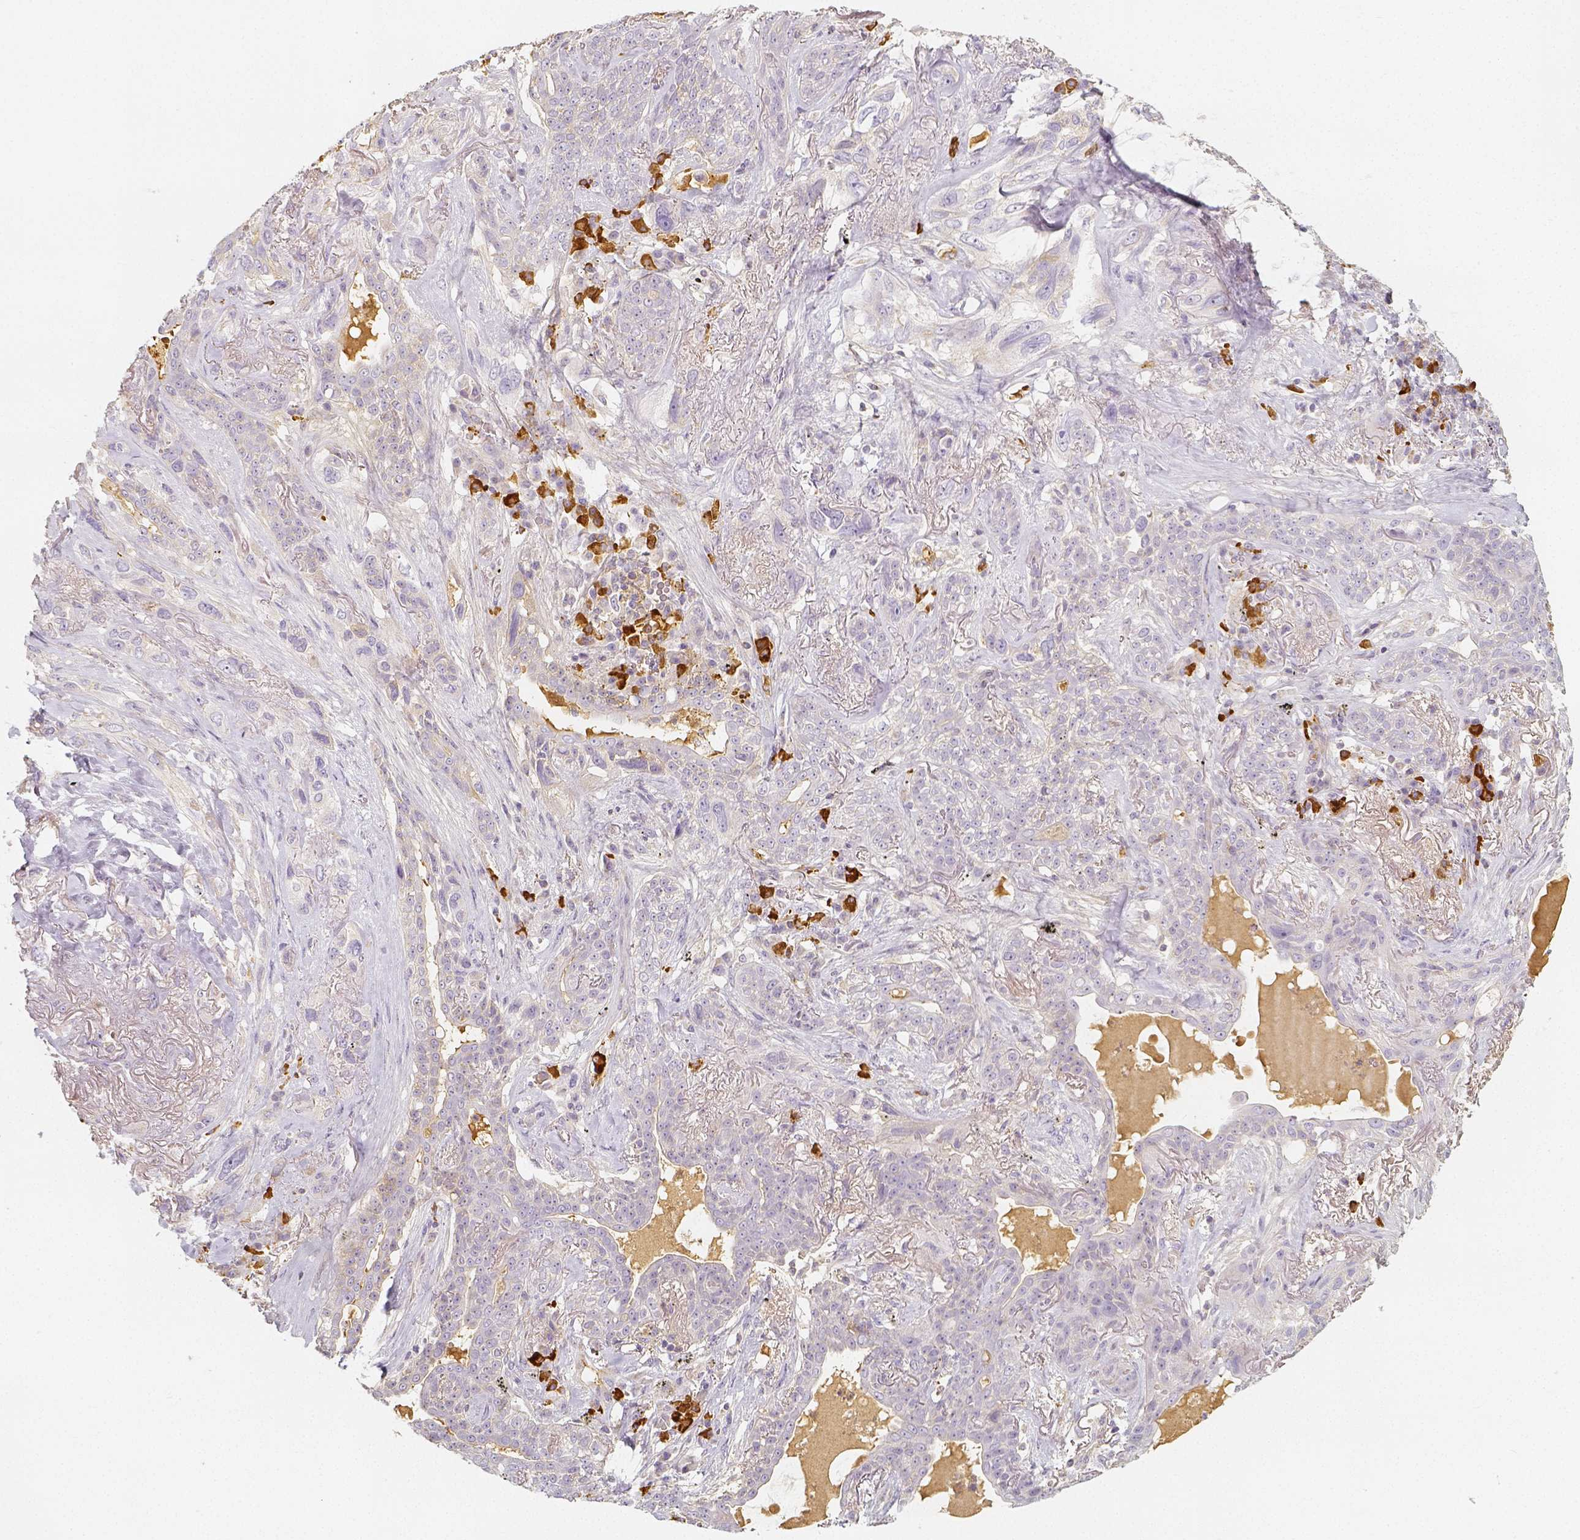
{"staining": {"intensity": "negative", "quantity": "none", "location": "none"}, "tissue": "lung cancer", "cell_type": "Tumor cells", "image_type": "cancer", "snomed": [{"axis": "morphology", "description": "Squamous cell carcinoma, NOS"}, {"axis": "topography", "description": "Lung"}], "caption": "Protein analysis of squamous cell carcinoma (lung) demonstrates no significant positivity in tumor cells.", "gene": "PTPRJ", "patient": {"sex": "female", "age": 70}}